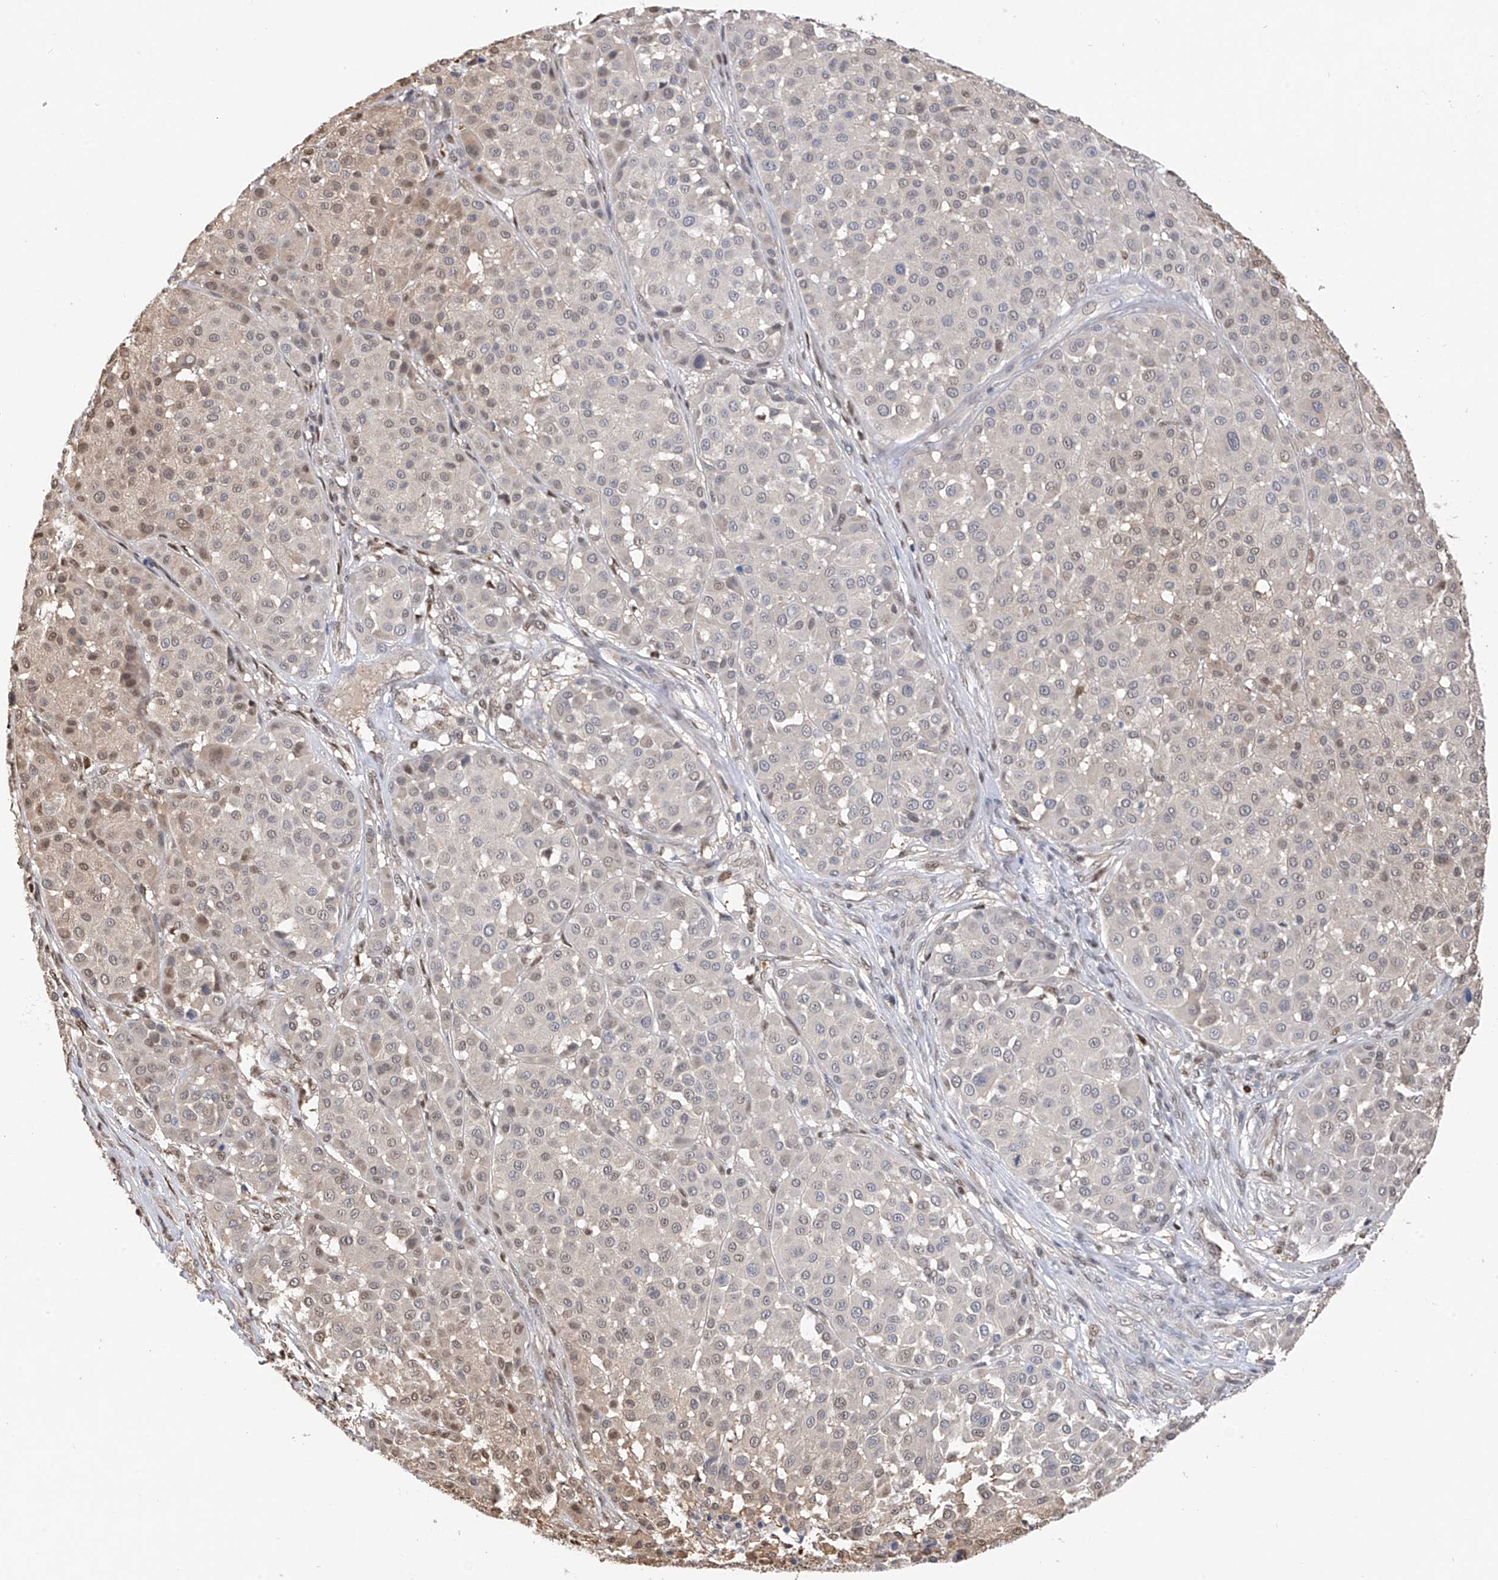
{"staining": {"intensity": "negative", "quantity": "none", "location": "none"}, "tissue": "melanoma", "cell_type": "Tumor cells", "image_type": "cancer", "snomed": [{"axis": "morphology", "description": "Malignant melanoma, Metastatic site"}, {"axis": "topography", "description": "Soft tissue"}], "caption": "A photomicrograph of human melanoma is negative for staining in tumor cells.", "gene": "PMM1", "patient": {"sex": "male", "age": 41}}